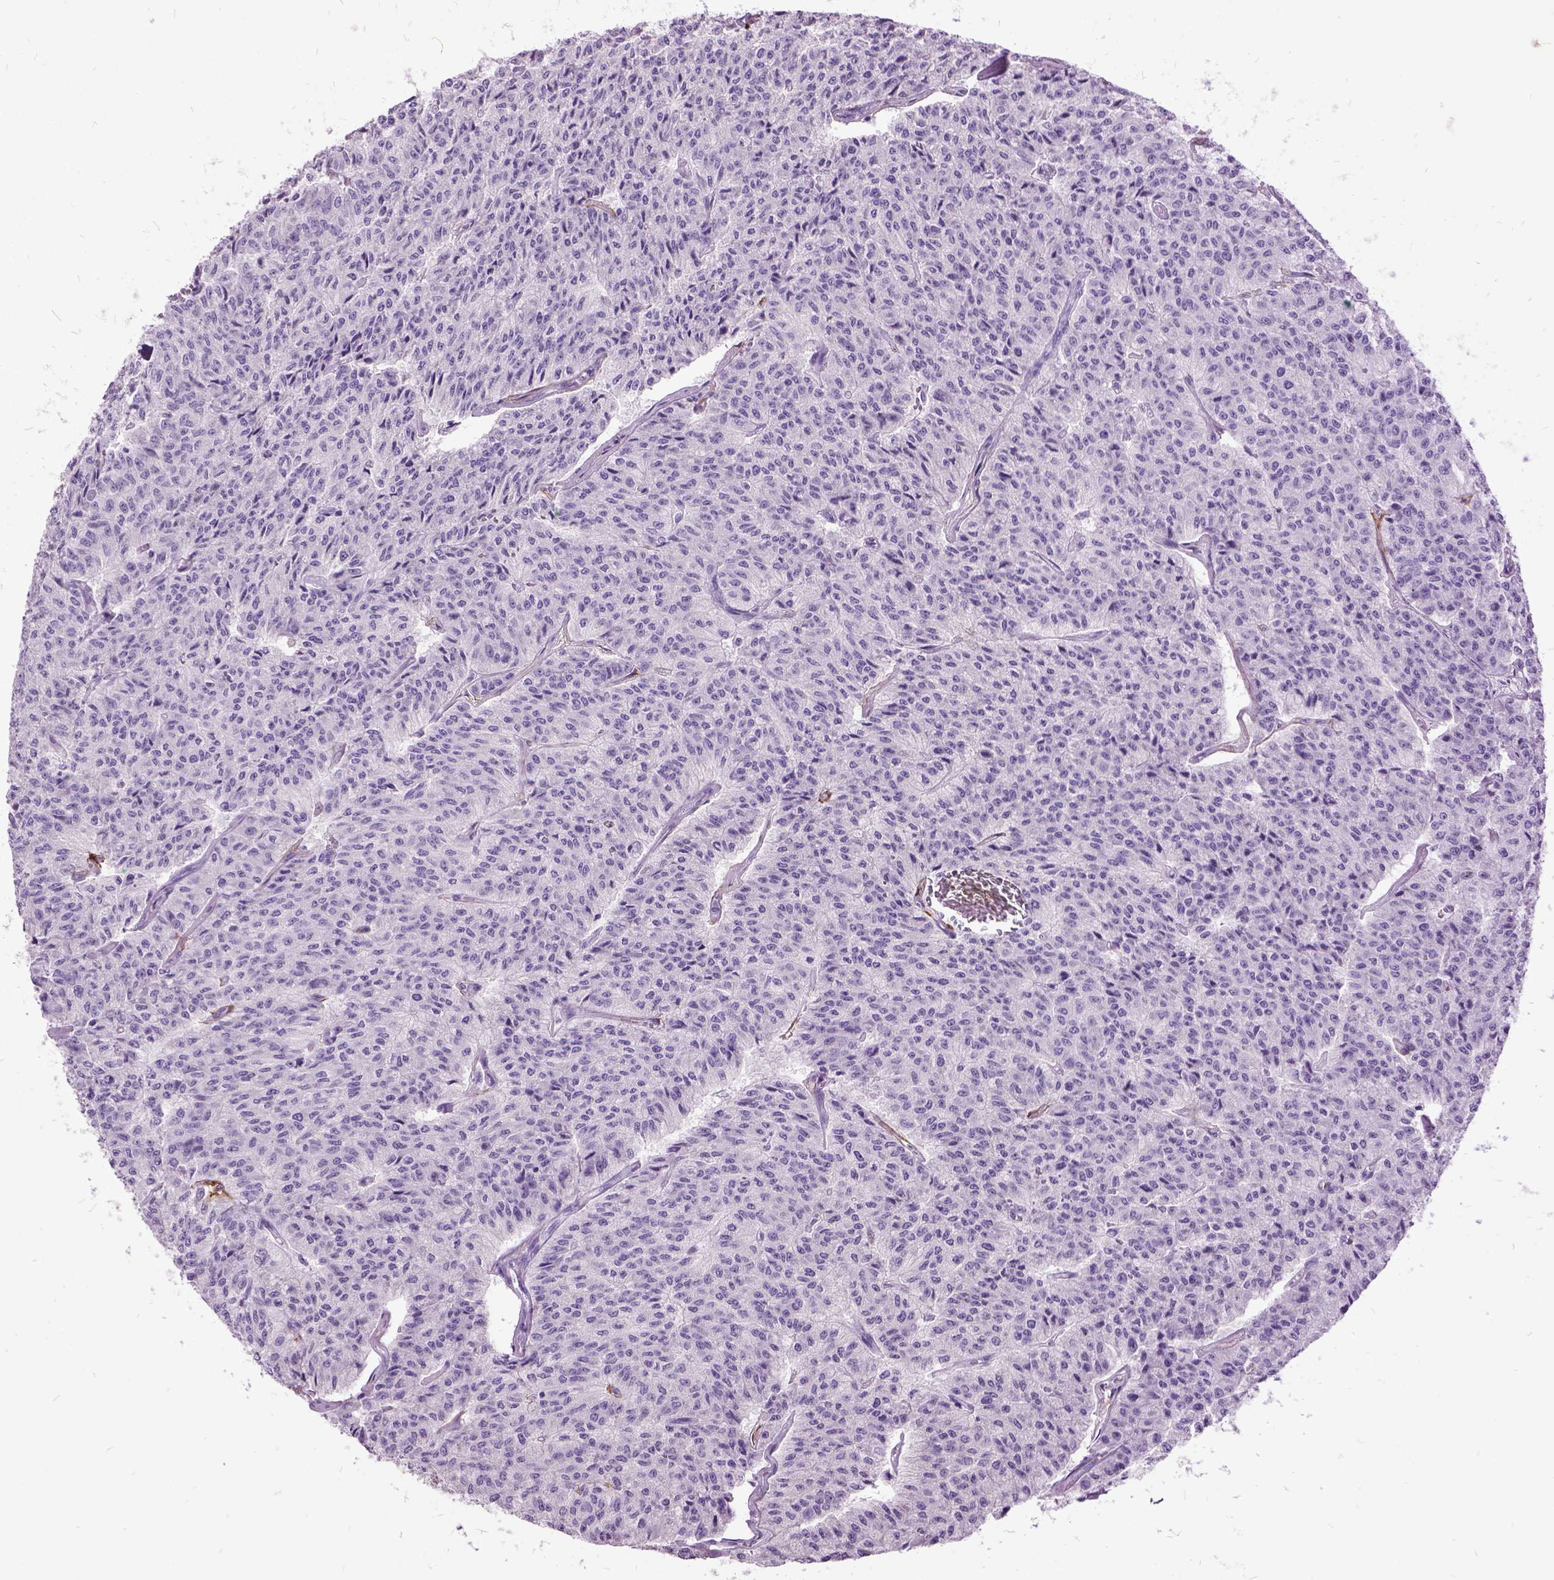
{"staining": {"intensity": "negative", "quantity": "none", "location": "none"}, "tissue": "carcinoid", "cell_type": "Tumor cells", "image_type": "cancer", "snomed": [{"axis": "morphology", "description": "Carcinoid, malignant, NOS"}, {"axis": "topography", "description": "Lung"}], "caption": "High magnification brightfield microscopy of carcinoid stained with DAB (3,3'-diaminobenzidine) (brown) and counterstained with hematoxylin (blue): tumor cells show no significant positivity.", "gene": "MME", "patient": {"sex": "male", "age": 71}}